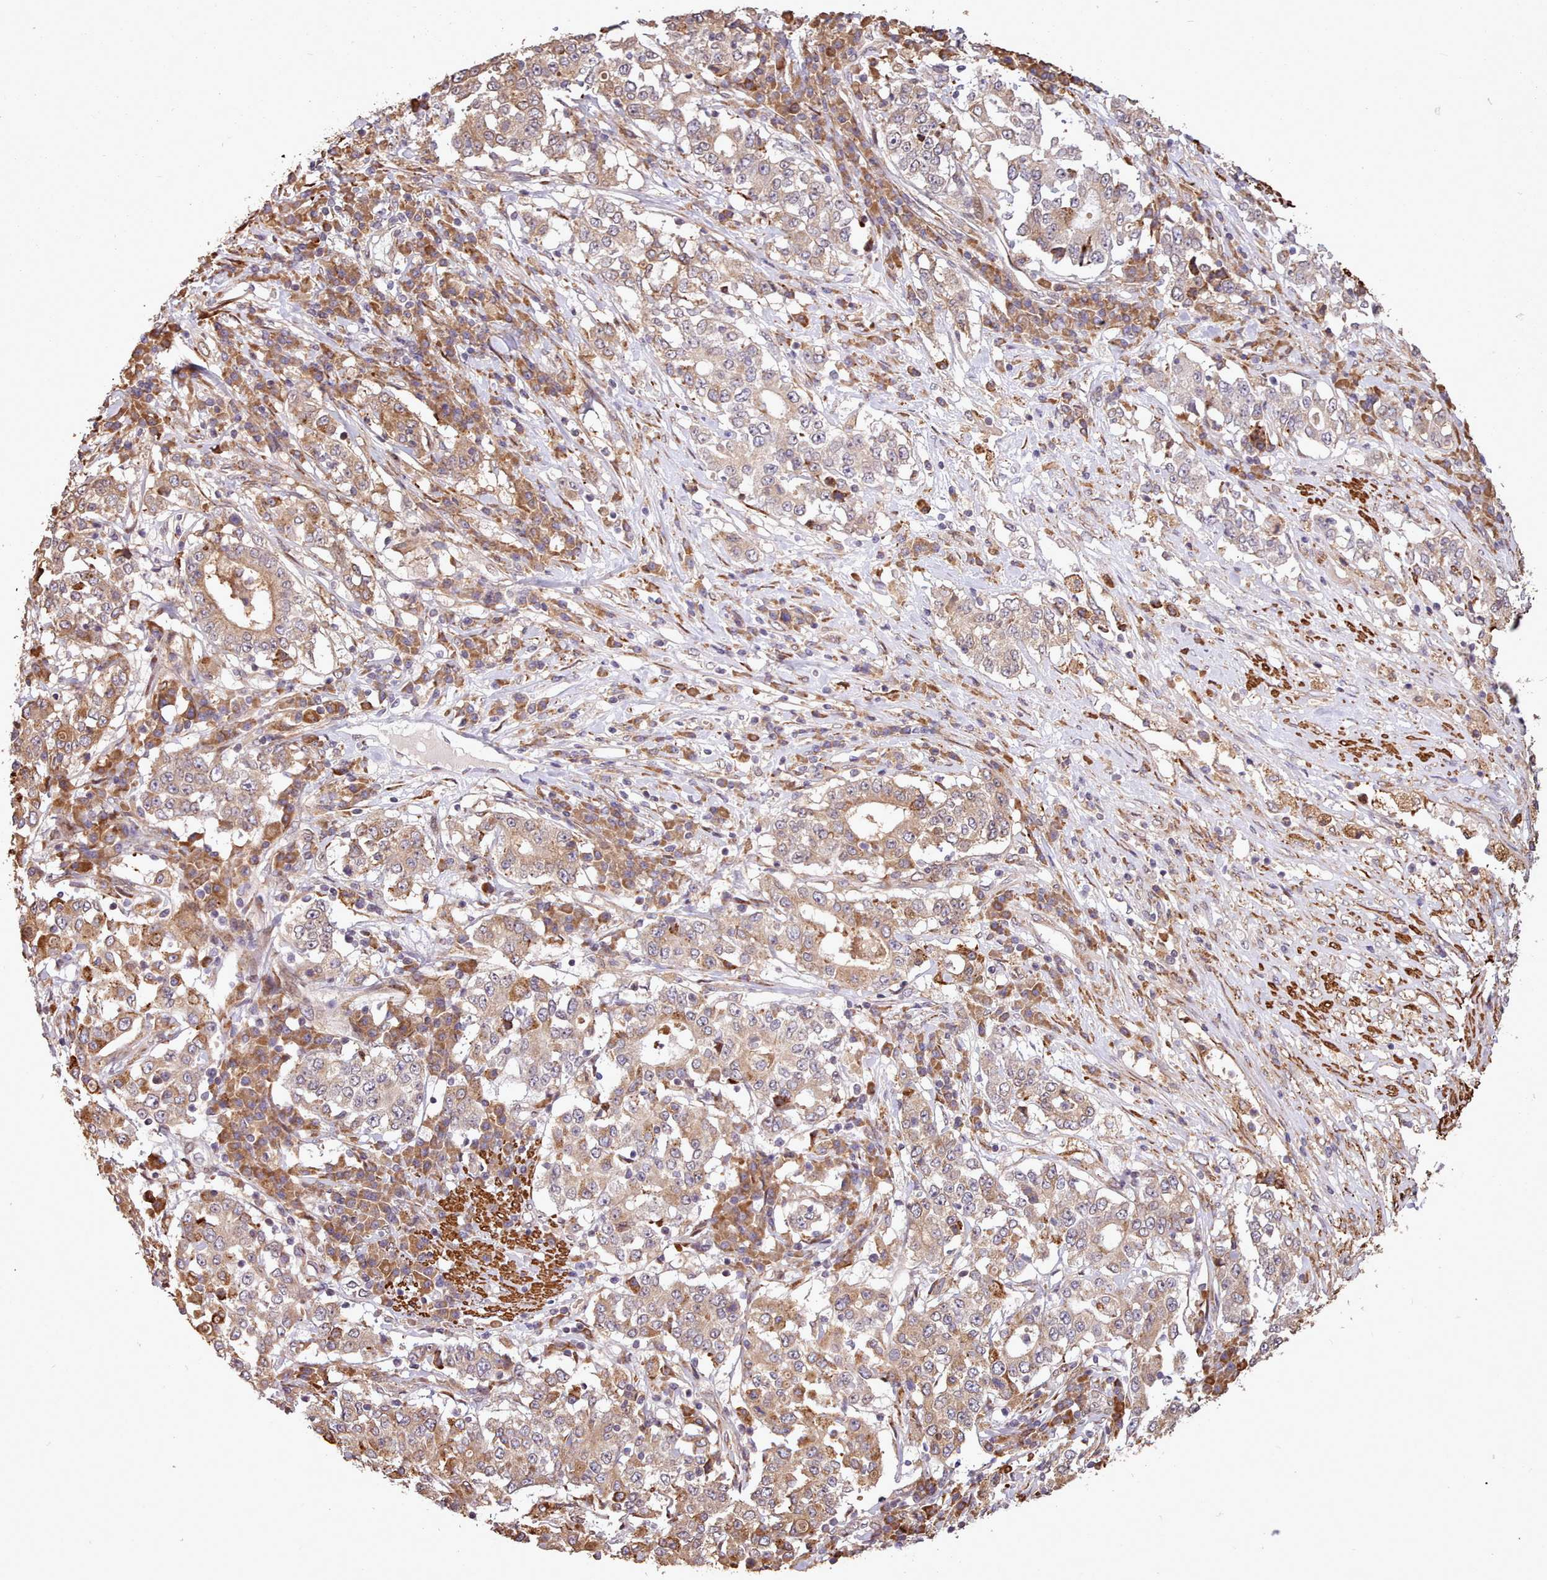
{"staining": {"intensity": "weak", "quantity": ">75%", "location": "cytoplasmic/membranous"}, "tissue": "stomach cancer", "cell_type": "Tumor cells", "image_type": "cancer", "snomed": [{"axis": "morphology", "description": "Adenocarcinoma, NOS"}, {"axis": "topography", "description": "Stomach"}], "caption": "Stomach cancer (adenocarcinoma) tissue displays weak cytoplasmic/membranous positivity in approximately >75% of tumor cells", "gene": "CABP1", "patient": {"sex": "male", "age": 59}}